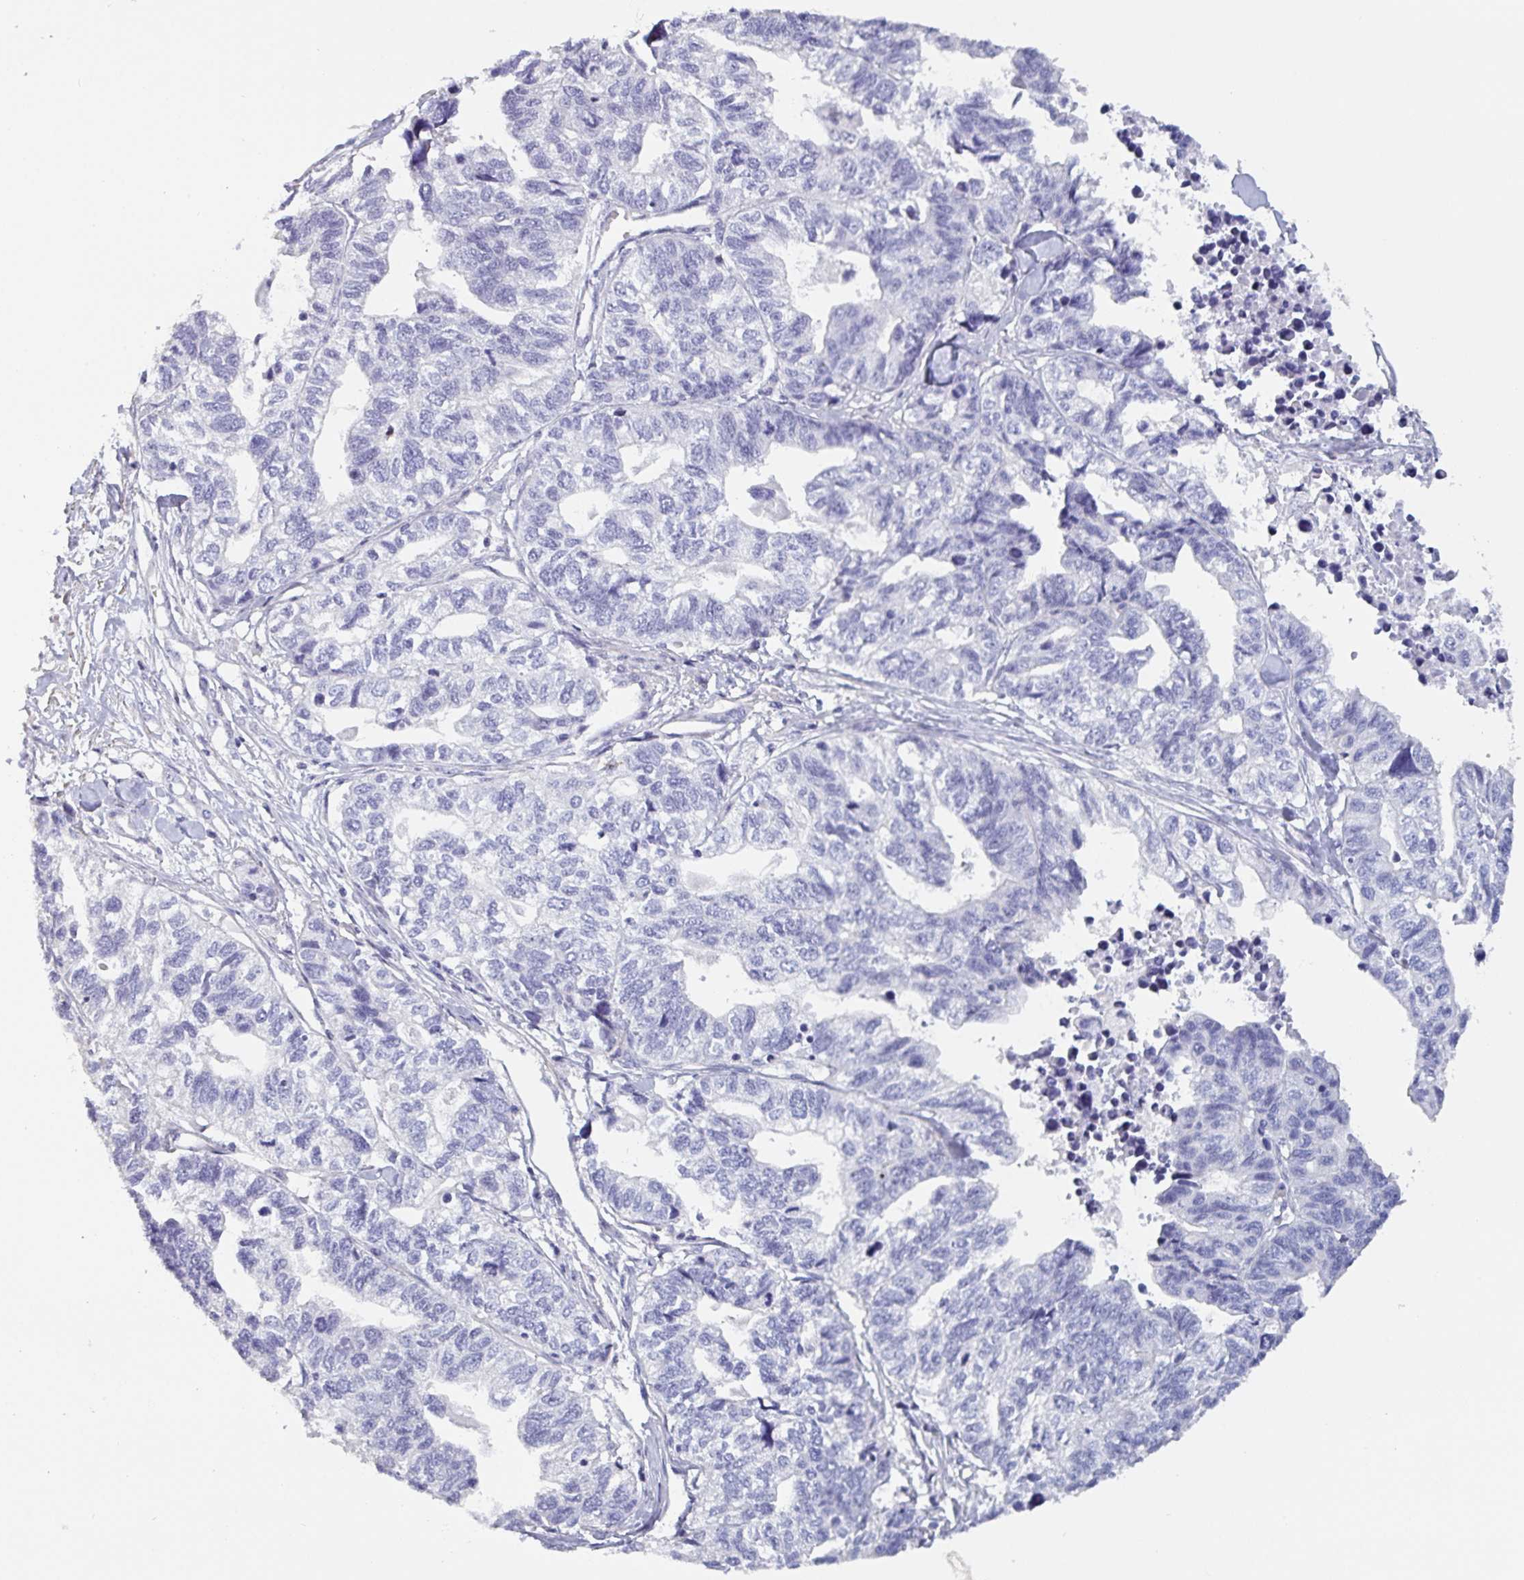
{"staining": {"intensity": "negative", "quantity": "none", "location": "none"}, "tissue": "stomach cancer", "cell_type": "Tumor cells", "image_type": "cancer", "snomed": [{"axis": "morphology", "description": "Adenocarcinoma, NOS"}, {"axis": "topography", "description": "Stomach, upper"}], "caption": "Stomach cancer stained for a protein using IHC shows no expression tumor cells.", "gene": "OR5P3", "patient": {"sex": "female", "age": 67}}